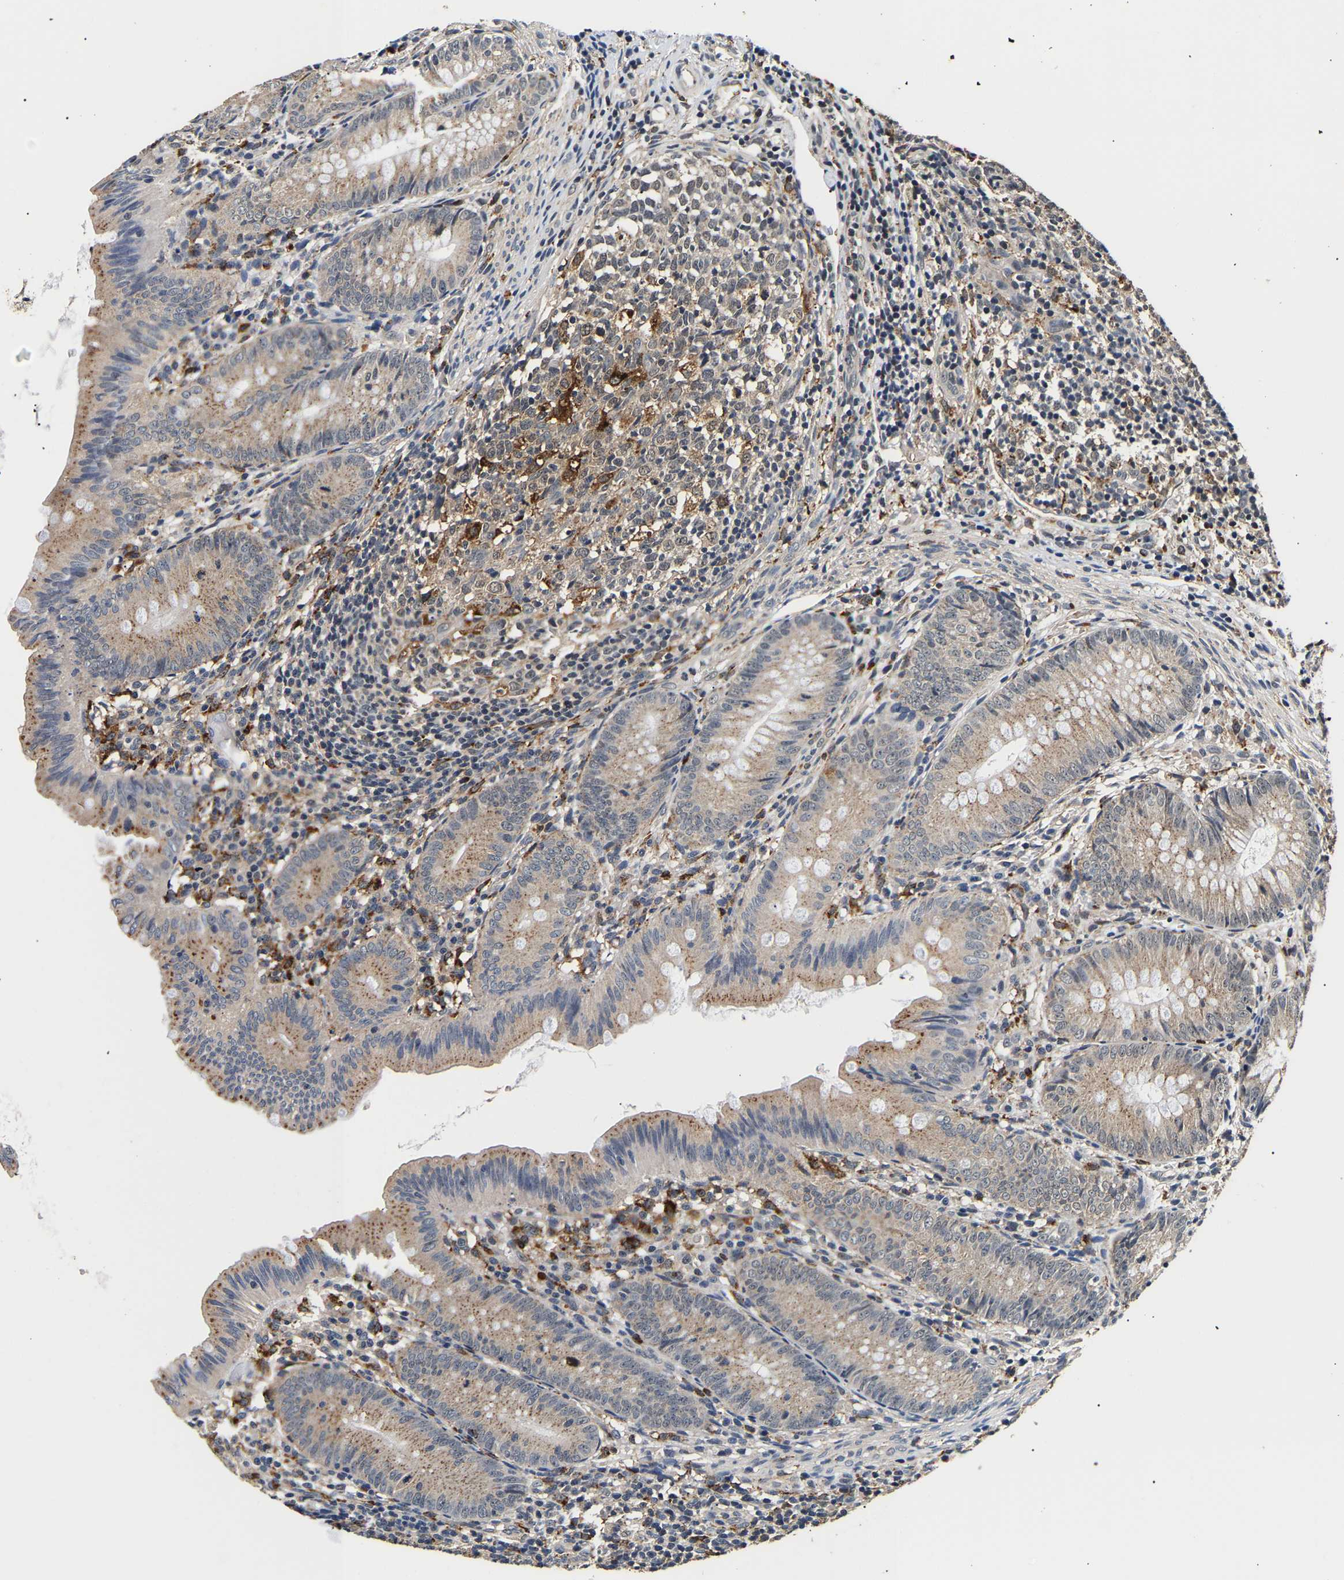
{"staining": {"intensity": "moderate", "quantity": "<25%", "location": "cytoplasmic/membranous"}, "tissue": "appendix", "cell_type": "Glandular cells", "image_type": "normal", "snomed": [{"axis": "morphology", "description": "Normal tissue, NOS"}, {"axis": "topography", "description": "Appendix"}], "caption": "Immunohistochemistry of benign human appendix demonstrates low levels of moderate cytoplasmic/membranous staining in approximately <25% of glandular cells.", "gene": "SMU1", "patient": {"sex": "male", "age": 1}}